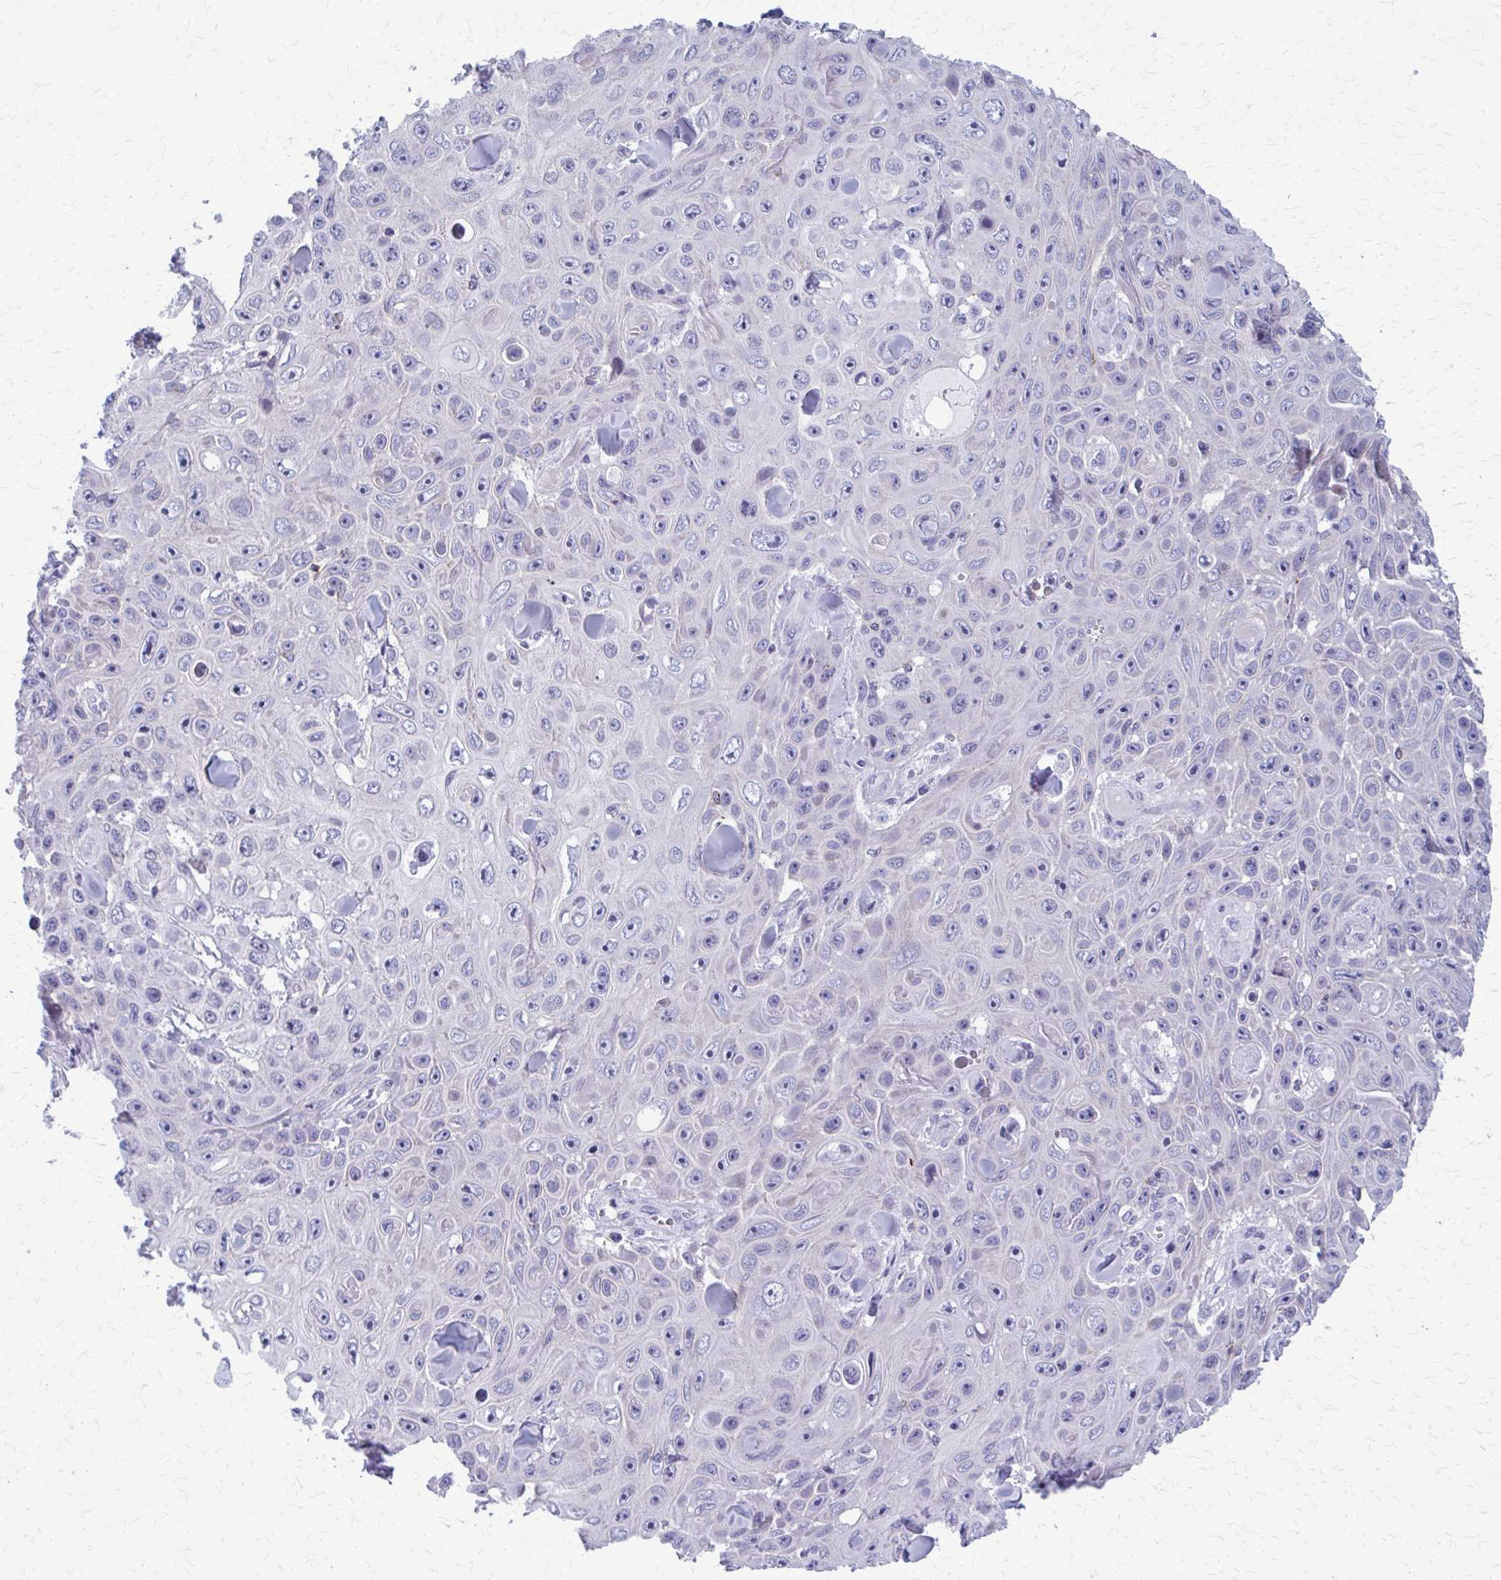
{"staining": {"intensity": "negative", "quantity": "none", "location": "none"}, "tissue": "skin cancer", "cell_type": "Tumor cells", "image_type": "cancer", "snomed": [{"axis": "morphology", "description": "Squamous cell carcinoma, NOS"}, {"axis": "topography", "description": "Skin"}], "caption": "IHC of human squamous cell carcinoma (skin) displays no expression in tumor cells.", "gene": "PEDS1", "patient": {"sex": "male", "age": 82}}